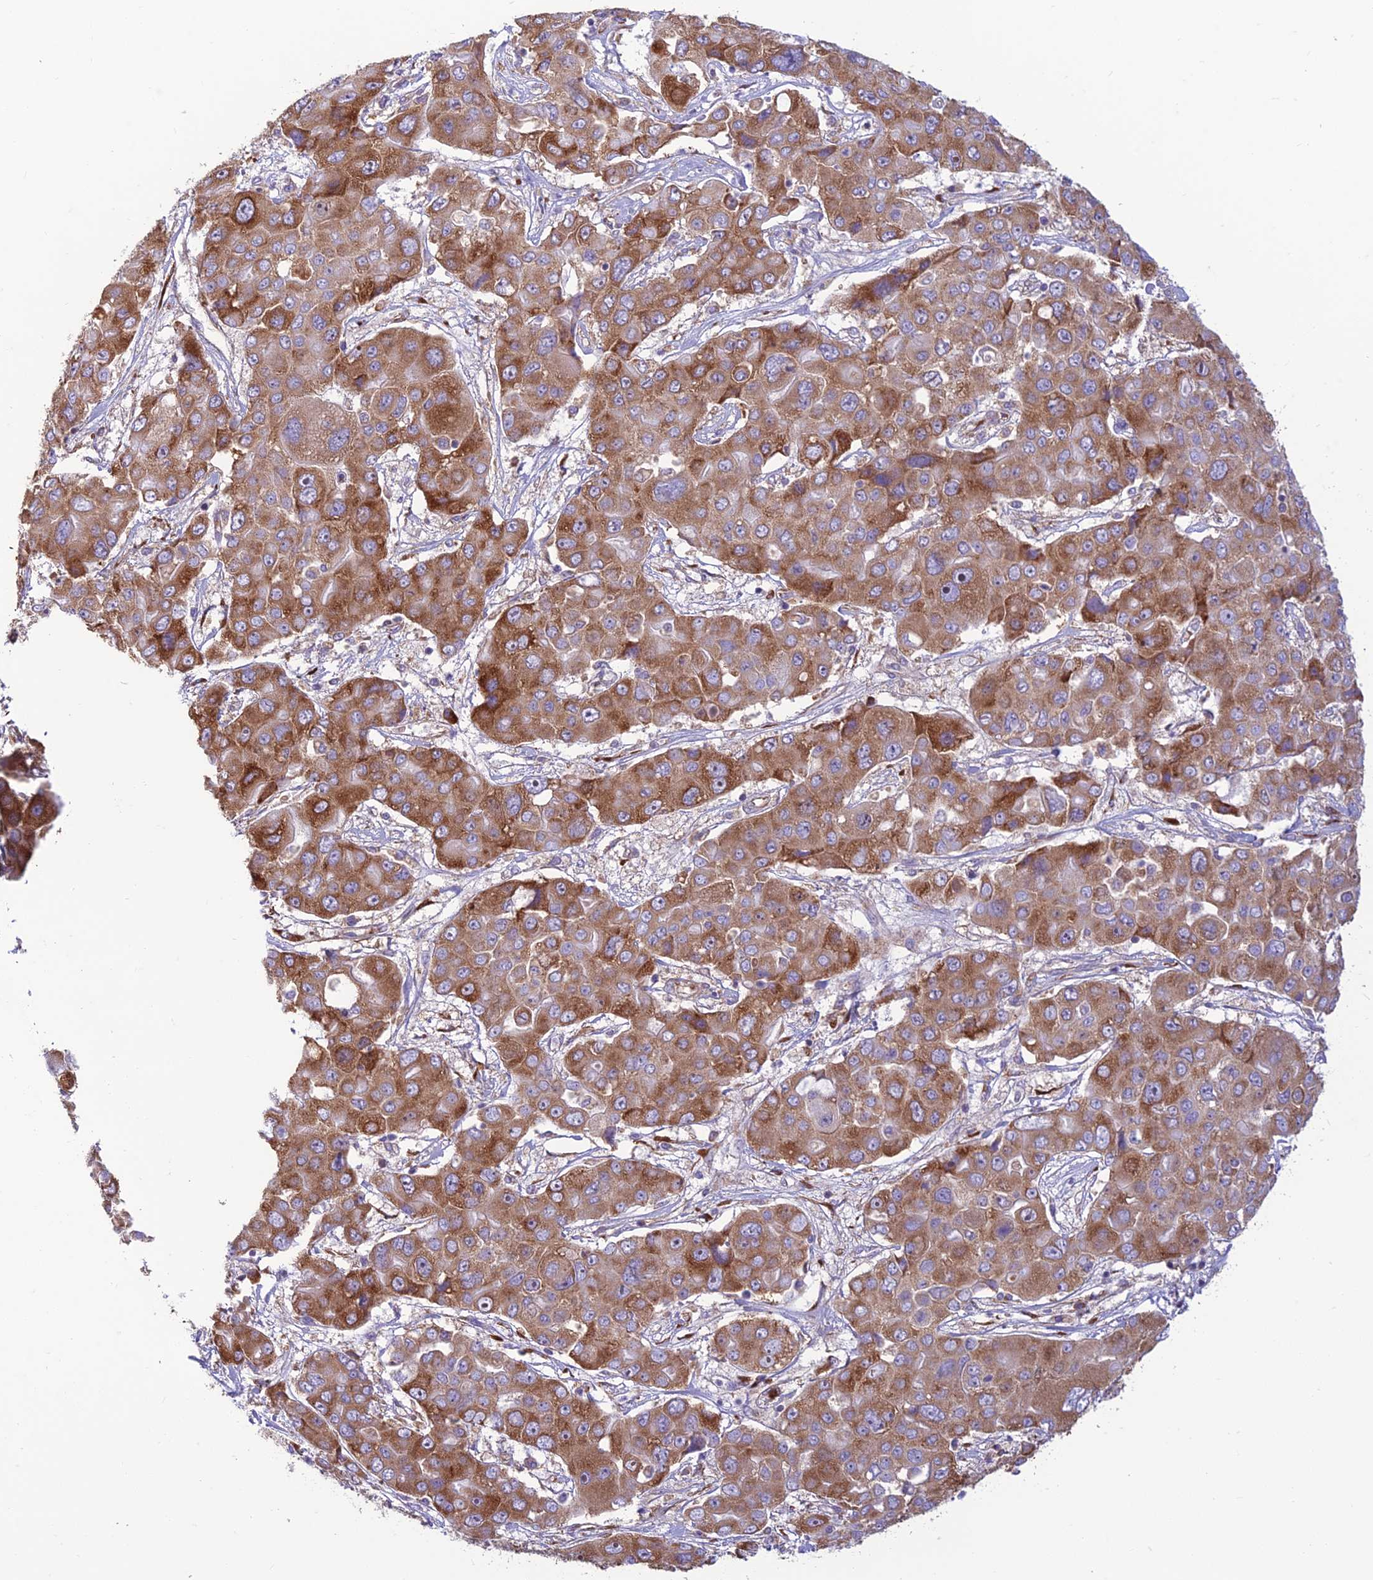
{"staining": {"intensity": "moderate", "quantity": ">75%", "location": "cytoplasmic/membranous"}, "tissue": "liver cancer", "cell_type": "Tumor cells", "image_type": "cancer", "snomed": [{"axis": "morphology", "description": "Cholangiocarcinoma"}, {"axis": "topography", "description": "Liver"}], "caption": "Approximately >75% of tumor cells in human cholangiocarcinoma (liver) display moderate cytoplasmic/membranous protein expression as visualized by brown immunohistochemical staining.", "gene": "RPL17-C18orf32", "patient": {"sex": "male", "age": 67}}